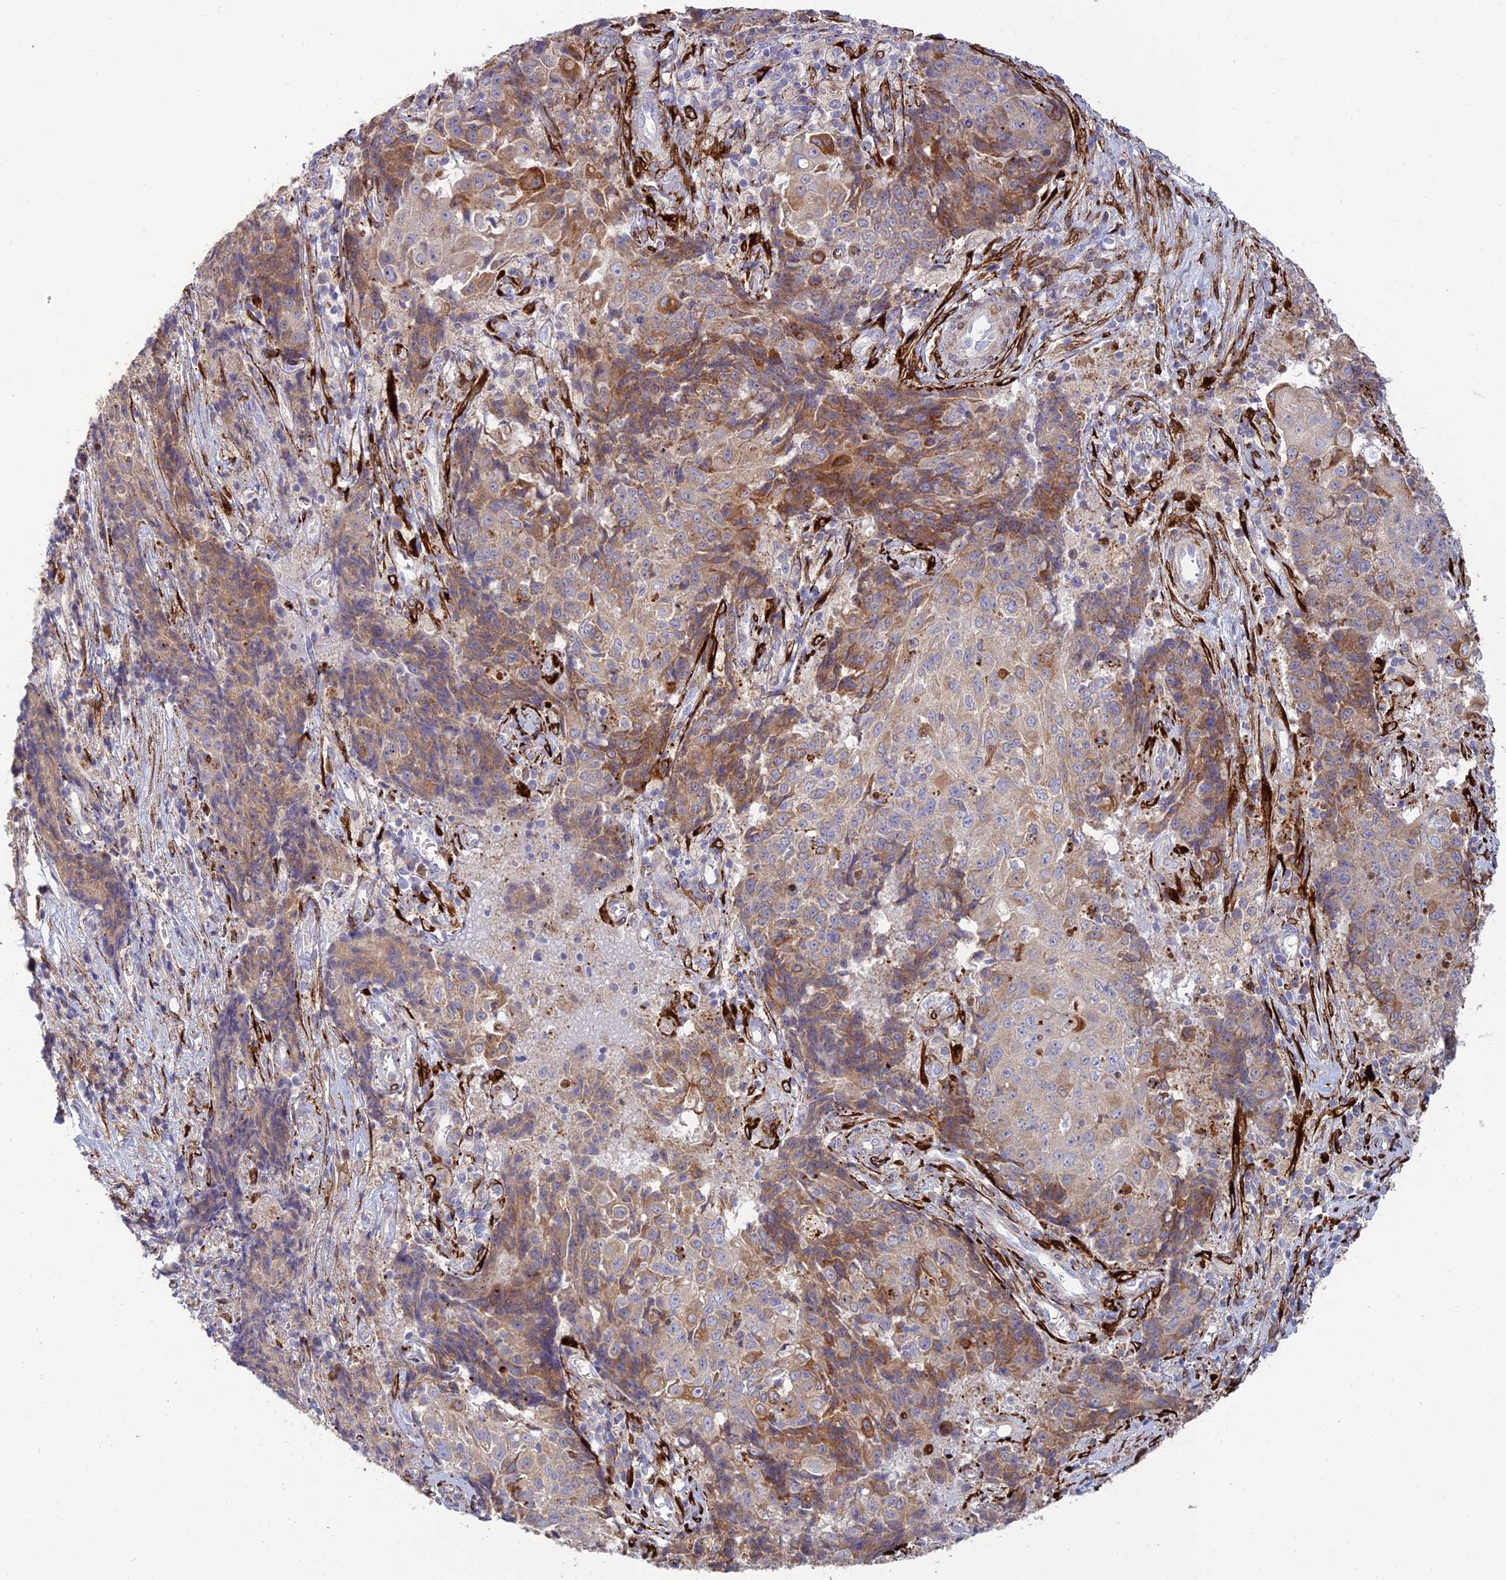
{"staining": {"intensity": "moderate", "quantity": "25%-75%", "location": "cytoplasmic/membranous"}, "tissue": "ovarian cancer", "cell_type": "Tumor cells", "image_type": "cancer", "snomed": [{"axis": "morphology", "description": "Carcinoma, endometroid"}, {"axis": "topography", "description": "Ovary"}], "caption": "Protein expression by immunohistochemistry (IHC) demonstrates moderate cytoplasmic/membranous positivity in approximately 25%-75% of tumor cells in ovarian cancer (endometroid carcinoma).", "gene": "RCN3", "patient": {"sex": "female", "age": 42}}